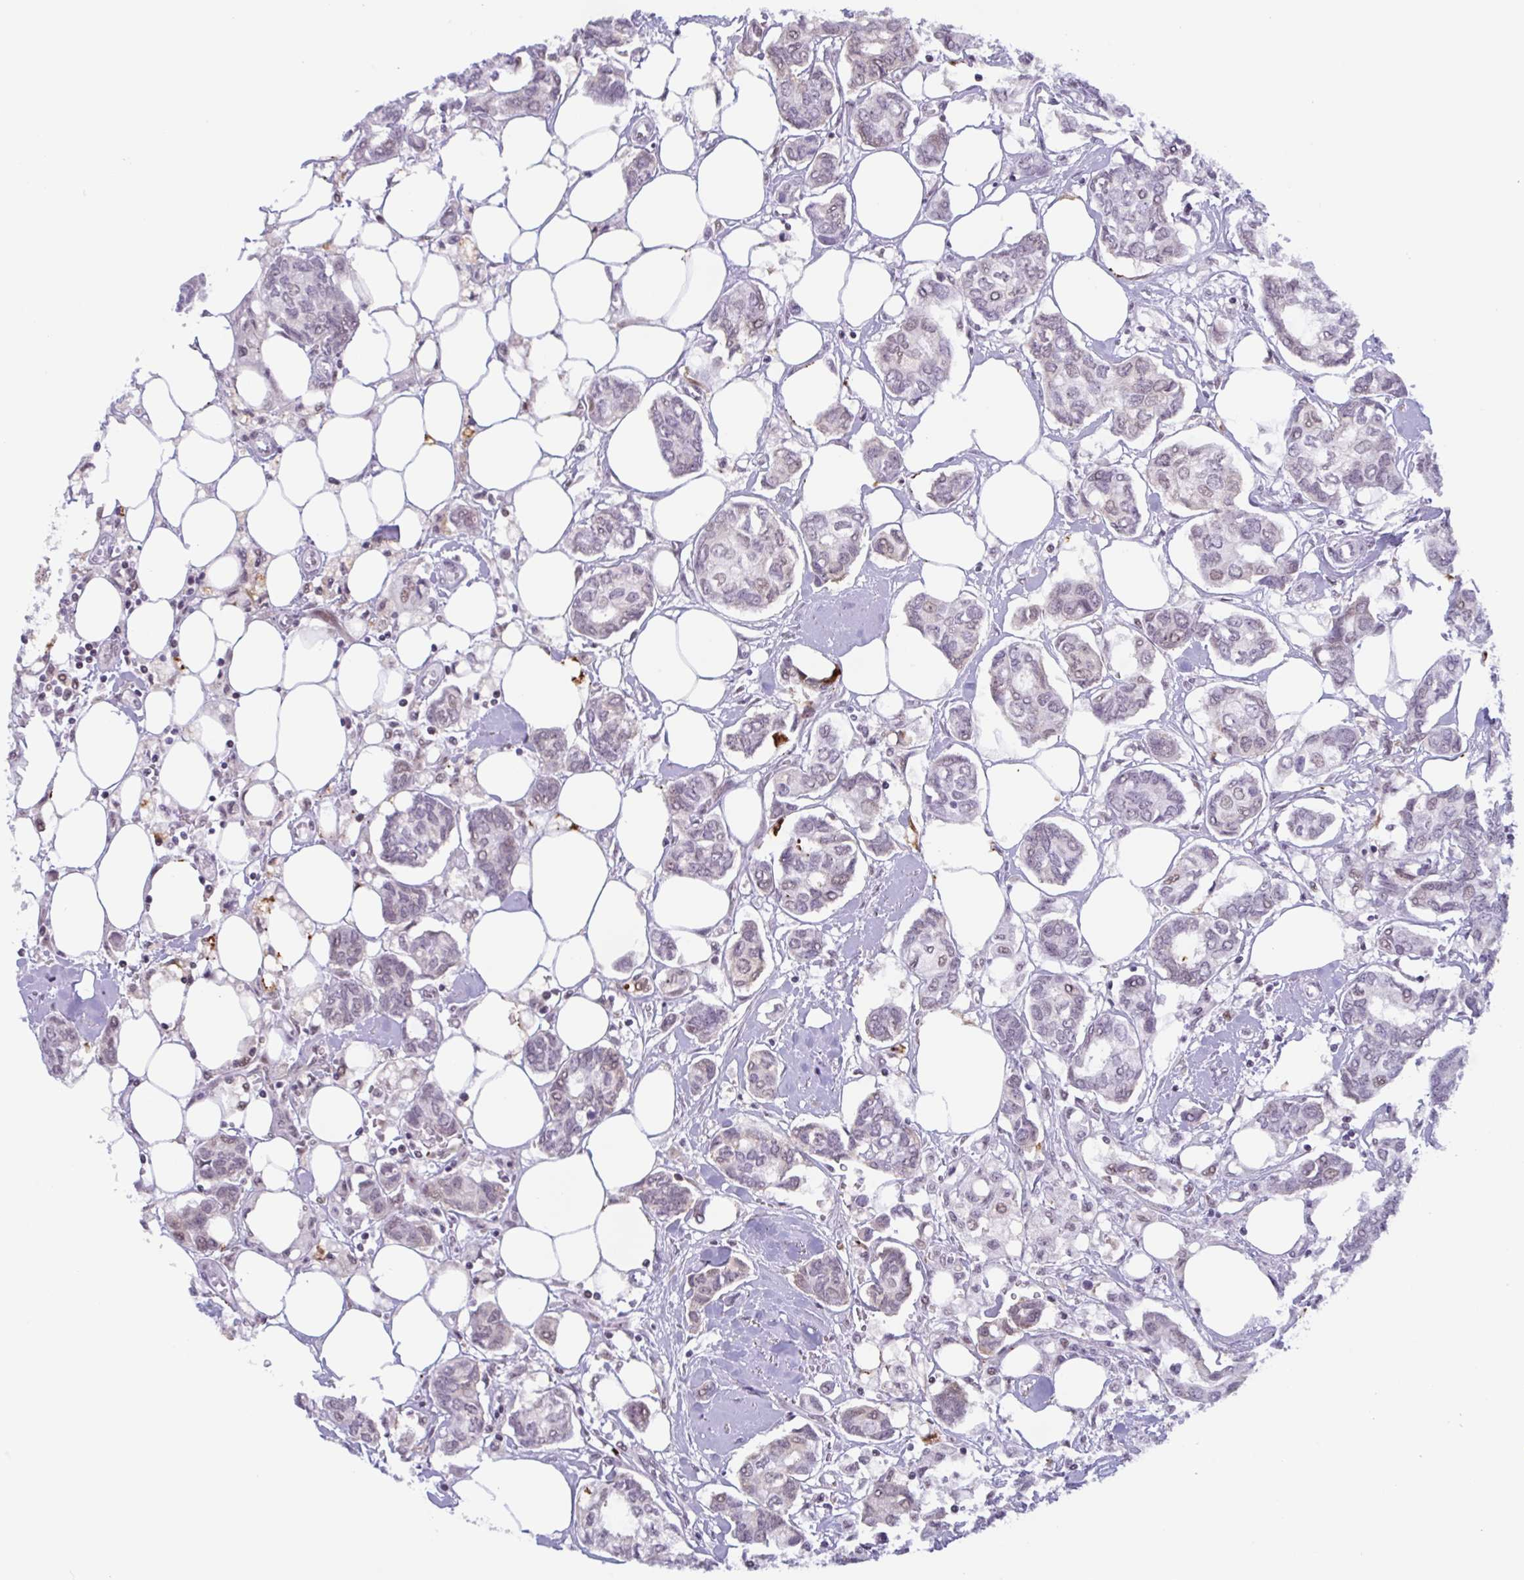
{"staining": {"intensity": "moderate", "quantity": "<25%", "location": "nuclear"}, "tissue": "breast cancer", "cell_type": "Tumor cells", "image_type": "cancer", "snomed": [{"axis": "morphology", "description": "Duct carcinoma"}, {"axis": "topography", "description": "Breast"}], "caption": "A micrograph of breast cancer (invasive ductal carcinoma) stained for a protein shows moderate nuclear brown staining in tumor cells.", "gene": "PLG", "patient": {"sex": "female", "age": 73}}